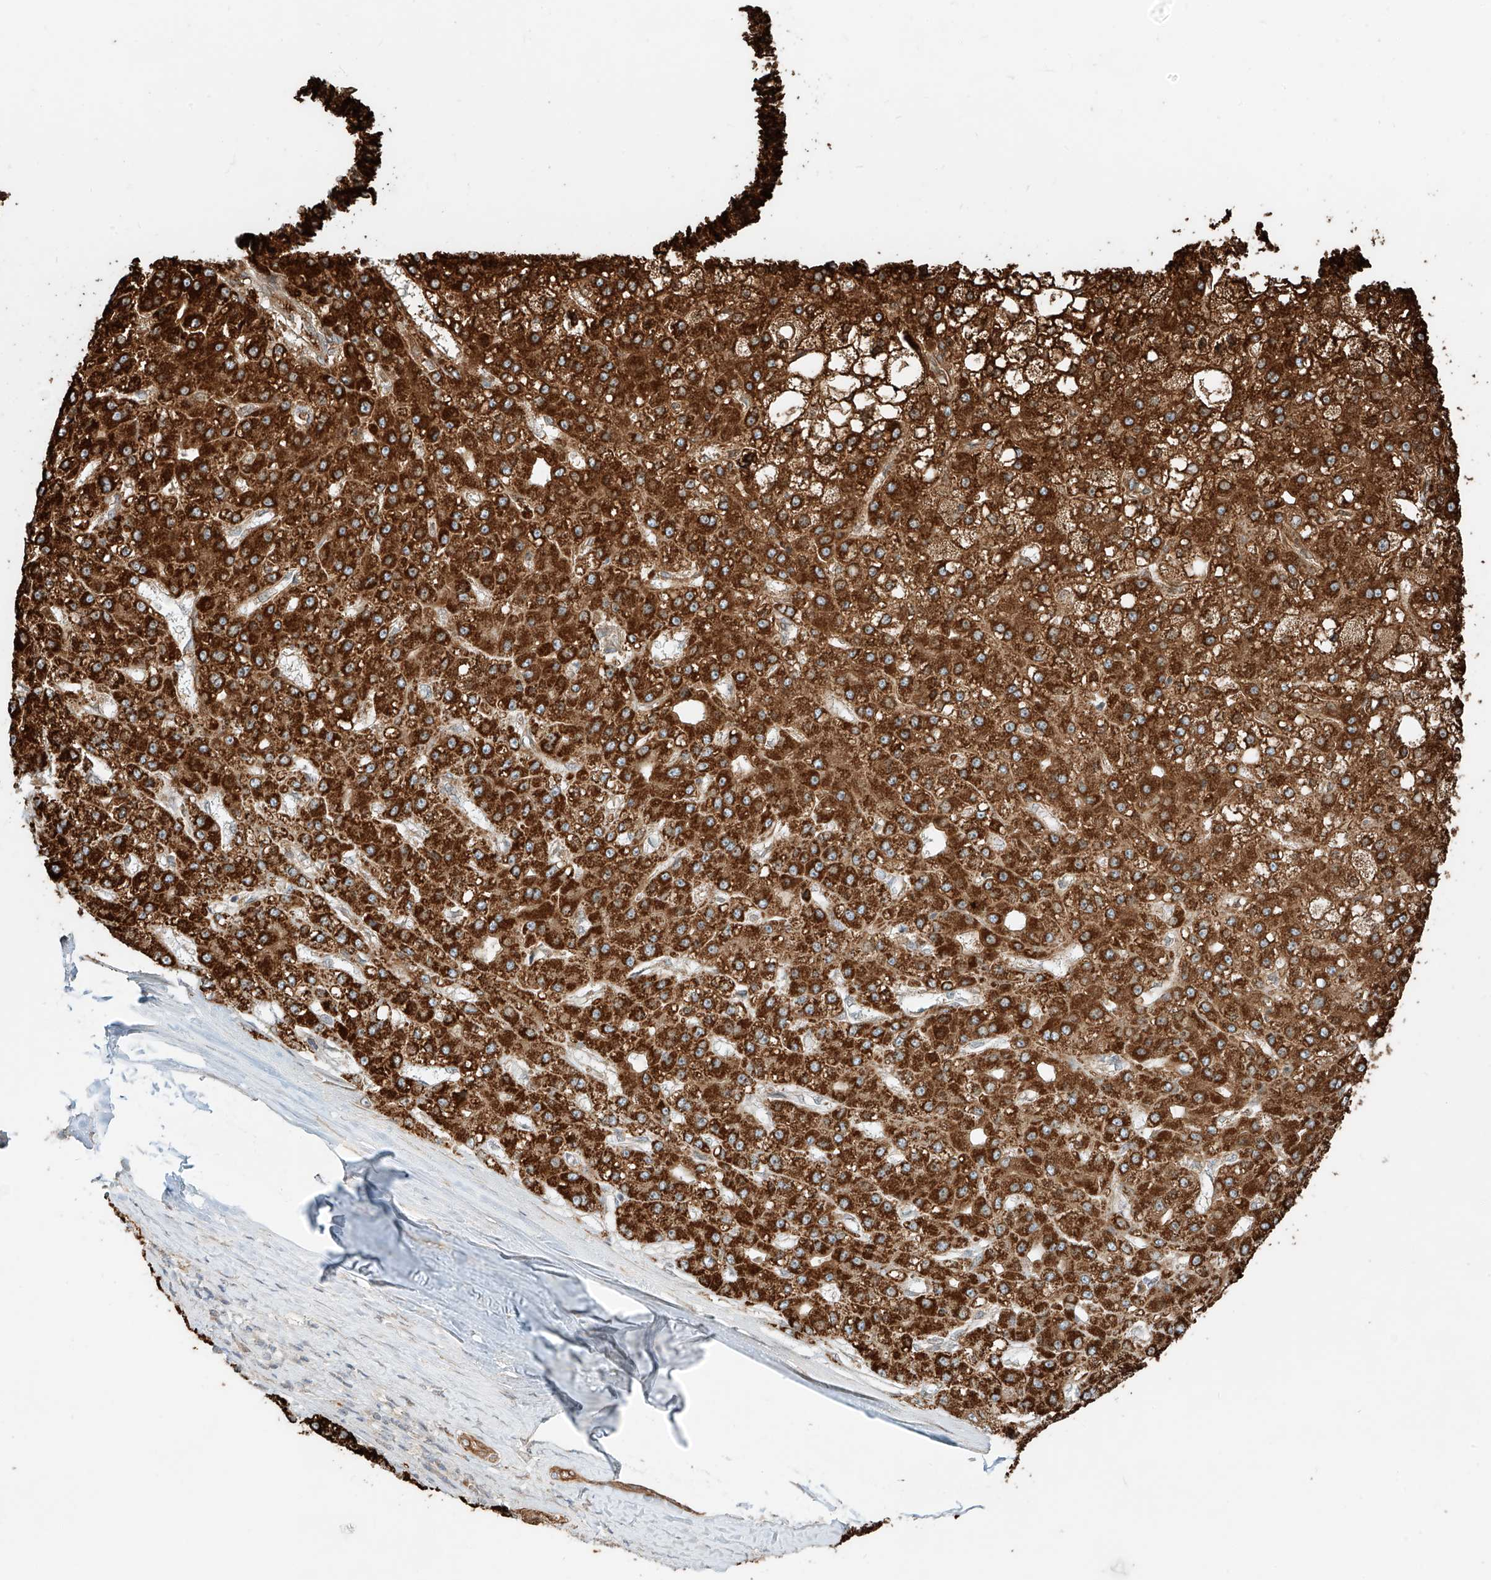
{"staining": {"intensity": "strong", "quantity": ">75%", "location": "cytoplasmic/membranous"}, "tissue": "liver cancer", "cell_type": "Tumor cells", "image_type": "cancer", "snomed": [{"axis": "morphology", "description": "Carcinoma, Hepatocellular, NOS"}, {"axis": "topography", "description": "Liver"}], "caption": "Immunohistochemical staining of human liver cancer reveals strong cytoplasmic/membranous protein positivity in about >75% of tumor cells.", "gene": "CEP162", "patient": {"sex": "male", "age": 67}}